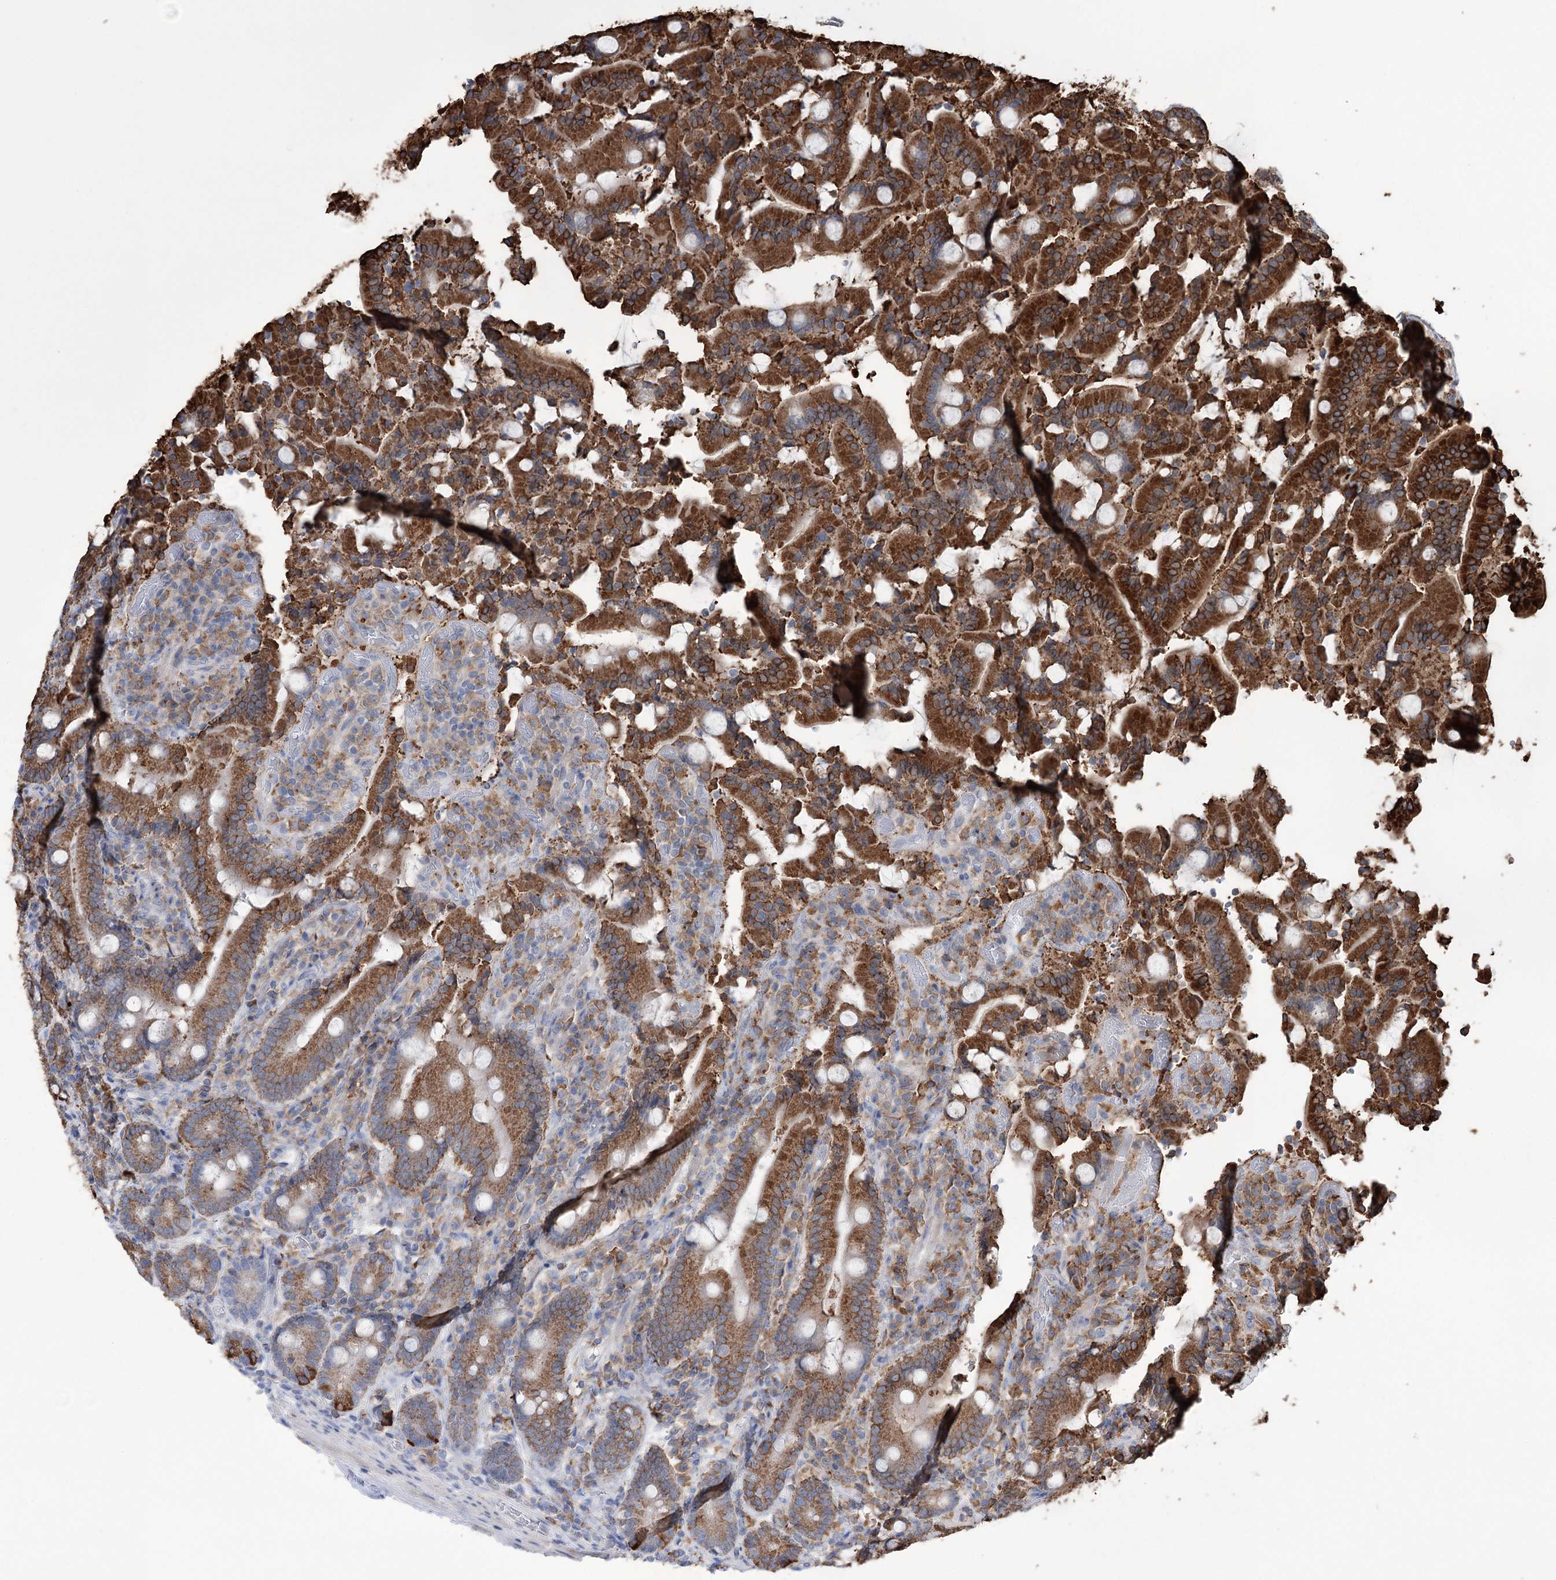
{"staining": {"intensity": "strong", "quantity": ">75%", "location": "cytoplasmic/membranous"}, "tissue": "duodenum", "cell_type": "Glandular cells", "image_type": "normal", "snomed": [{"axis": "morphology", "description": "Normal tissue, NOS"}, {"axis": "topography", "description": "Duodenum"}], "caption": "The micrograph exhibits a brown stain indicating the presence of a protein in the cytoplasmic/membranous of glandular cells in duodenum.", "gene": "TRIM71", "patient": {"sex": "female", "age": 62}}